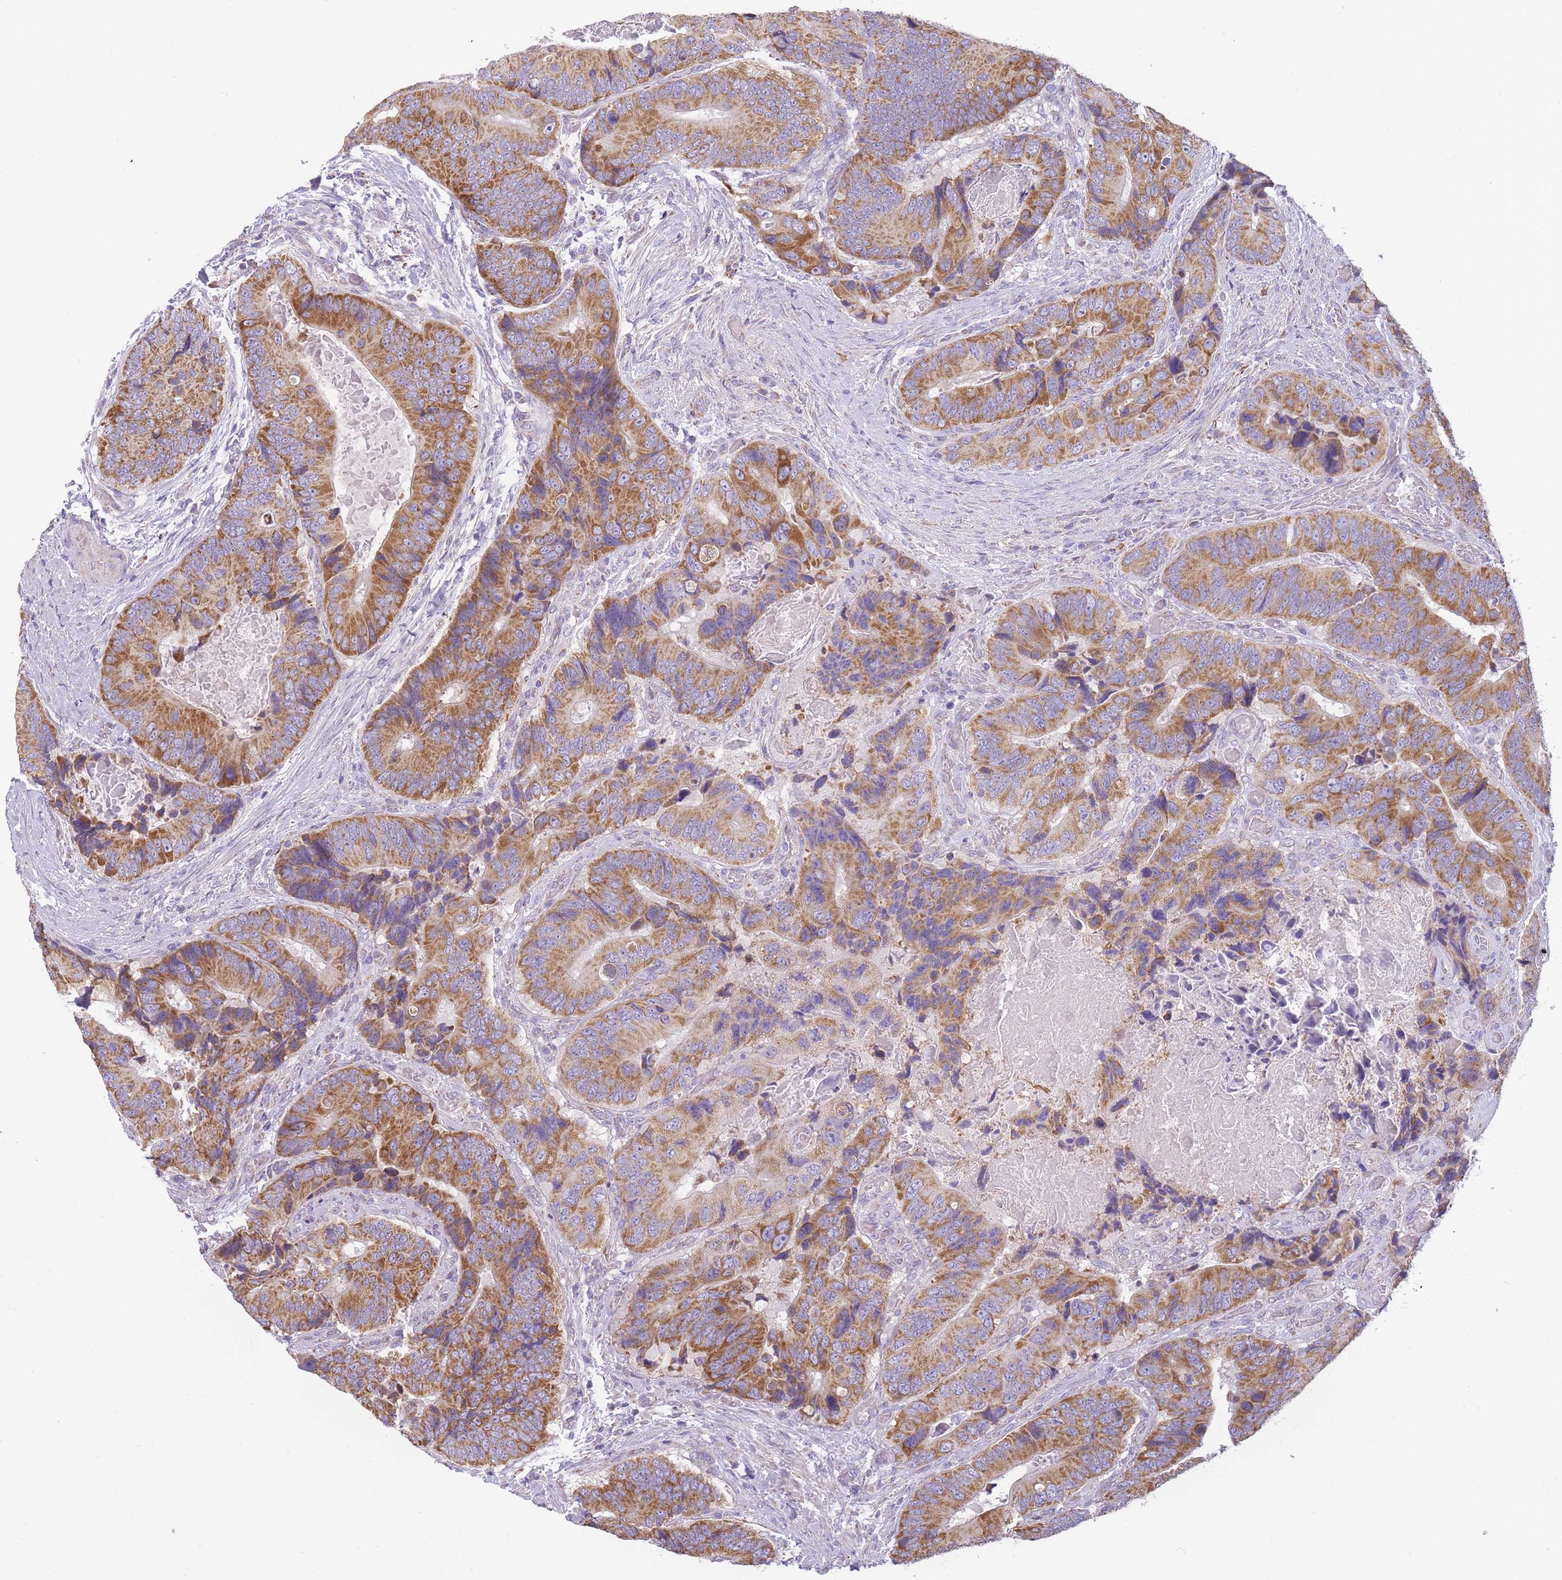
{"staining": {"intensity": "moderate", "quantity": ">75%", "location": "cytoplasmic/membranous"}, "tissue": "colorectal cancer", "cell_type": "Tumor cells", "image_type": "cancer", "snomed": [{"axis": "morphology", "description": "Adenocarcinoma, NOS"}, {"axis": "topography", "description": "Colon"}], "caption": "Adenocarcinoma (colorectal) tissue shows moderate cytoplasmic/membranous expression in approximately >75% of tumor cells", "gene": "PDHA1", "patient": {"sex": "male", "age": 84}}